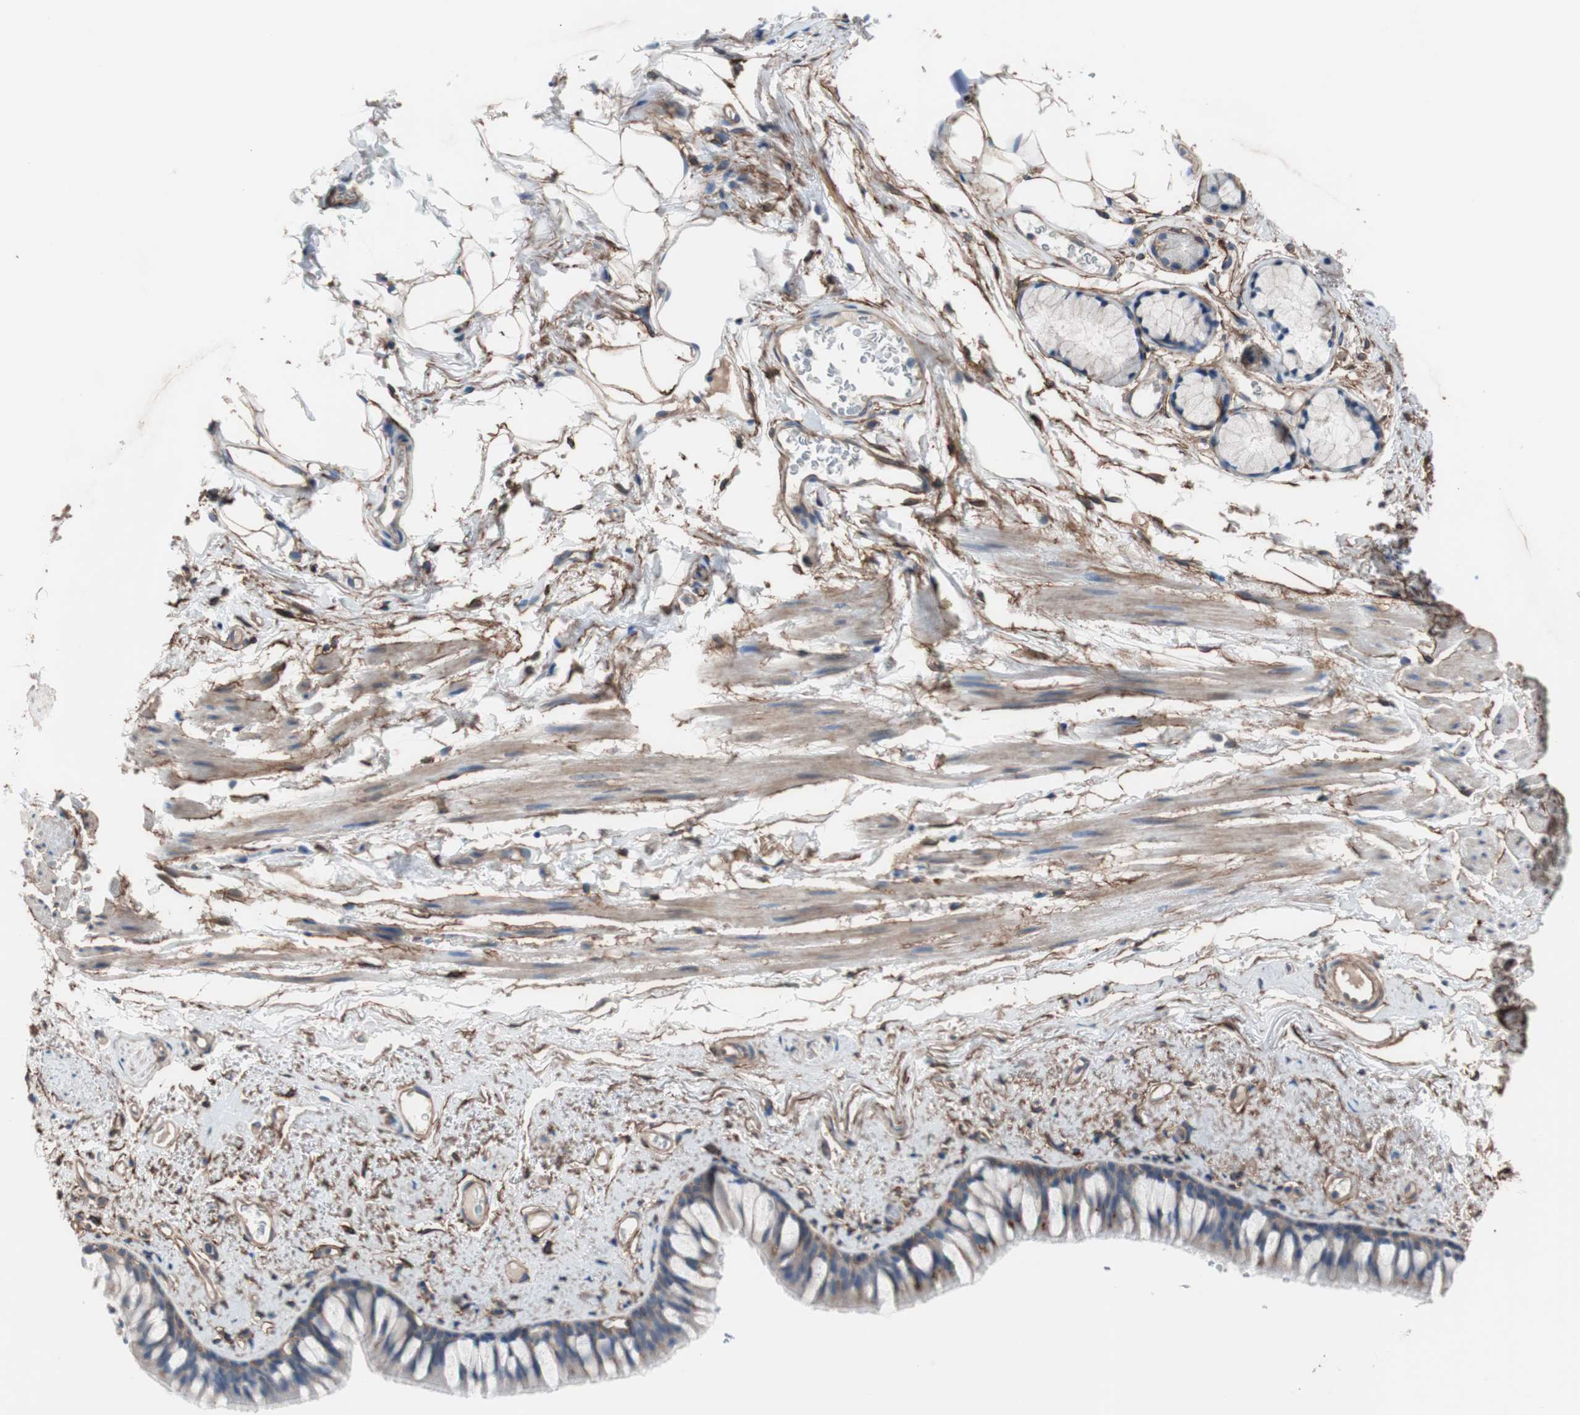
{"staining": {"intensity": "weak", "quantity": "25%-75%", "location": "cytoplasmic/membranous"}, "tissue": "bronchus", "cell_type": "Respiratory epithelial cells", "image_type": "normal", "snomed": [{"axis": "morphology", "description": "Normal tissue, NOS"}, {"axis": "topography", "description": "Bronchus"}], "caption": "IHC of benign bronchus reveals low levels of weak cytoplasmic/membranous expression in approximately 25%-75% of respiratory epithelial cells.", "gene": "CD81", "patient": {"sex": "female", "age": 73}}